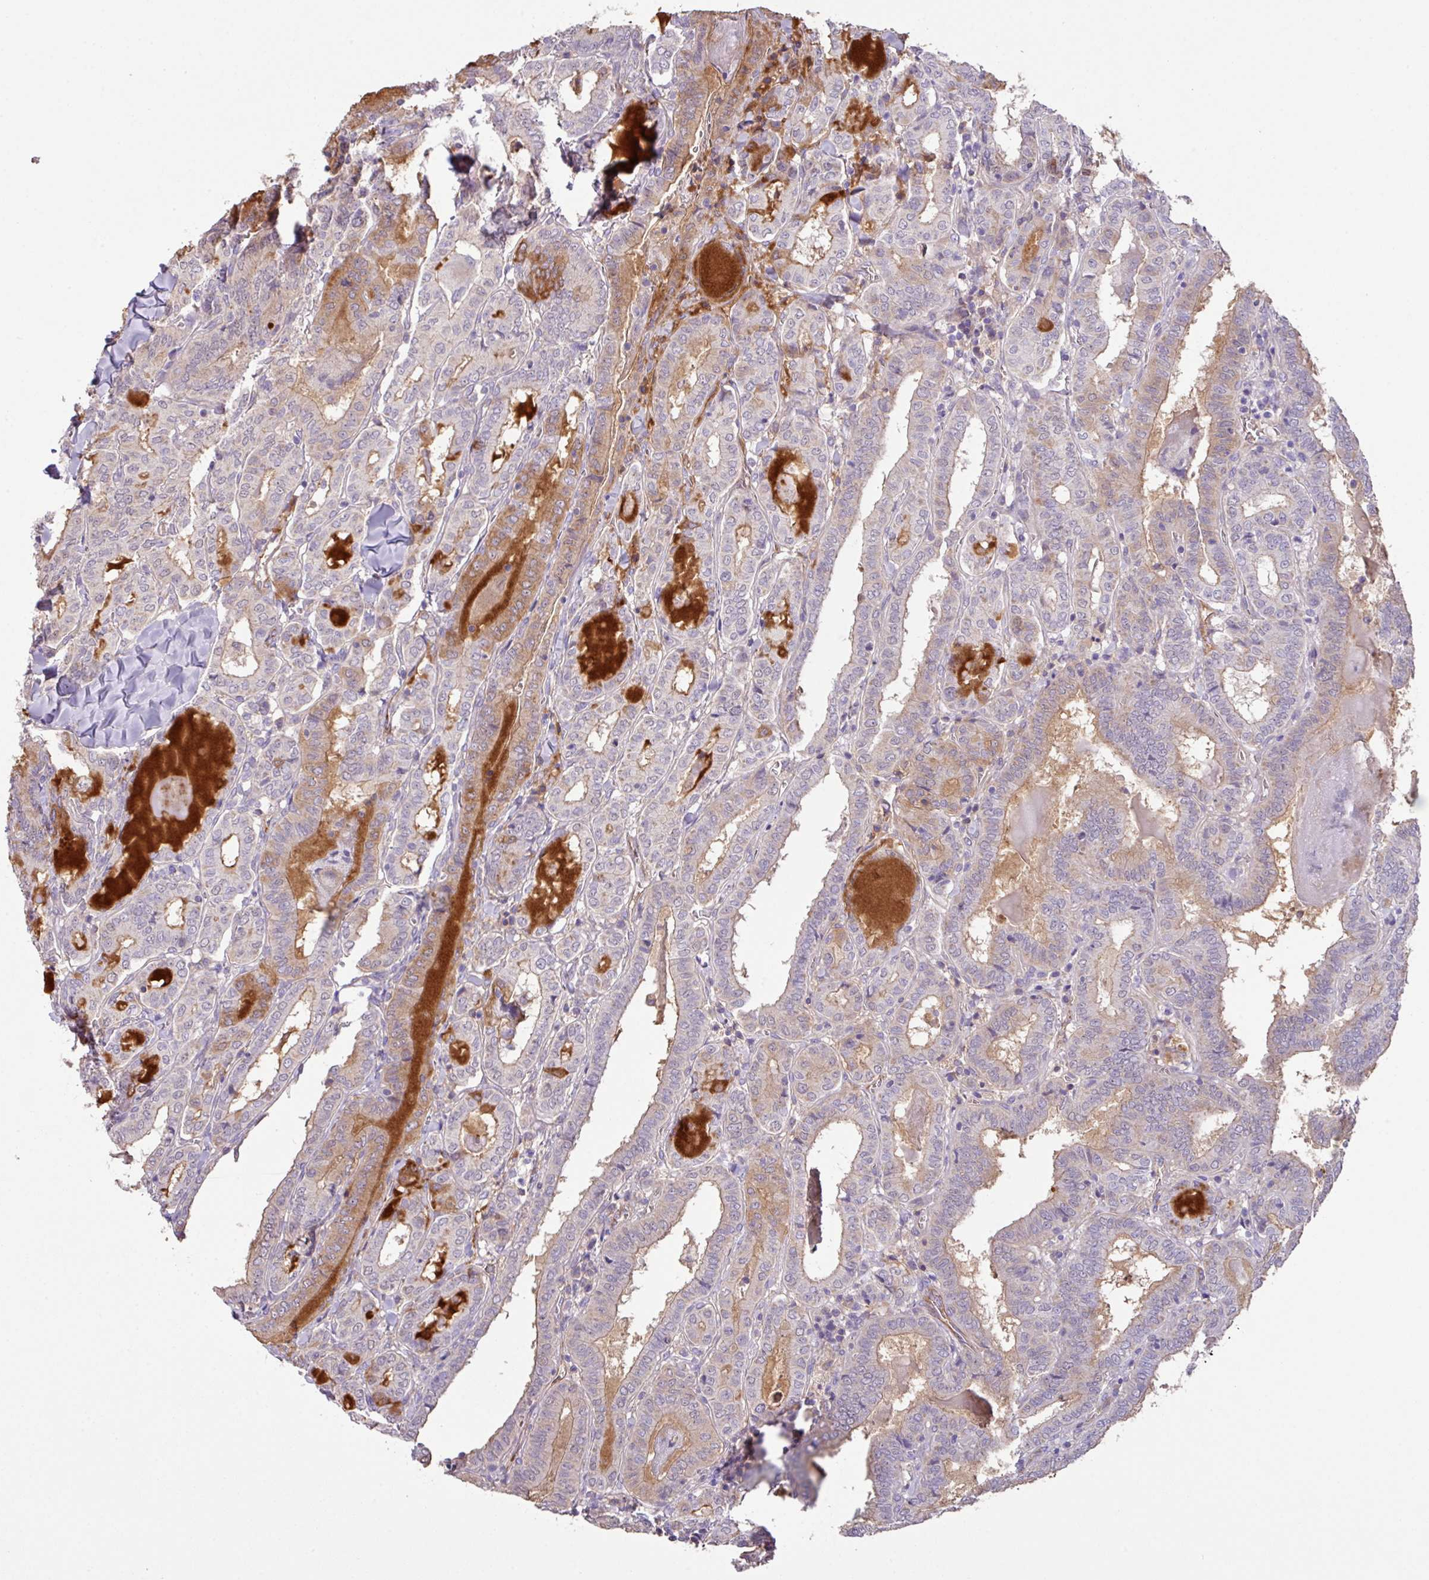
{"staining": {"intensity": "moderate", "quantity": "<25%", "location": "cytoplasmic/membranous"}, "tissue": "thyroid cancer", "cell_type": "Tumor cells", "image_type": "cancer", "snomed": [{"axis": "morphology", "description": "Papillary adenocarcinoma, NOS"}, {"axis": "topography", "description": "Thyroid gland"}], "caption": "Tumor cells exhibit low levels of moderate cytoplasmic/membranous expression in approximately <25% of cells in human thyroid papillary adenocarcinoma. (DAB (3,3'-diaminobenzidine) IHC with brightfield microscopy, high magnification).", "gene": "LRRC53", "patient": {"sex": "female", "age": 72}}